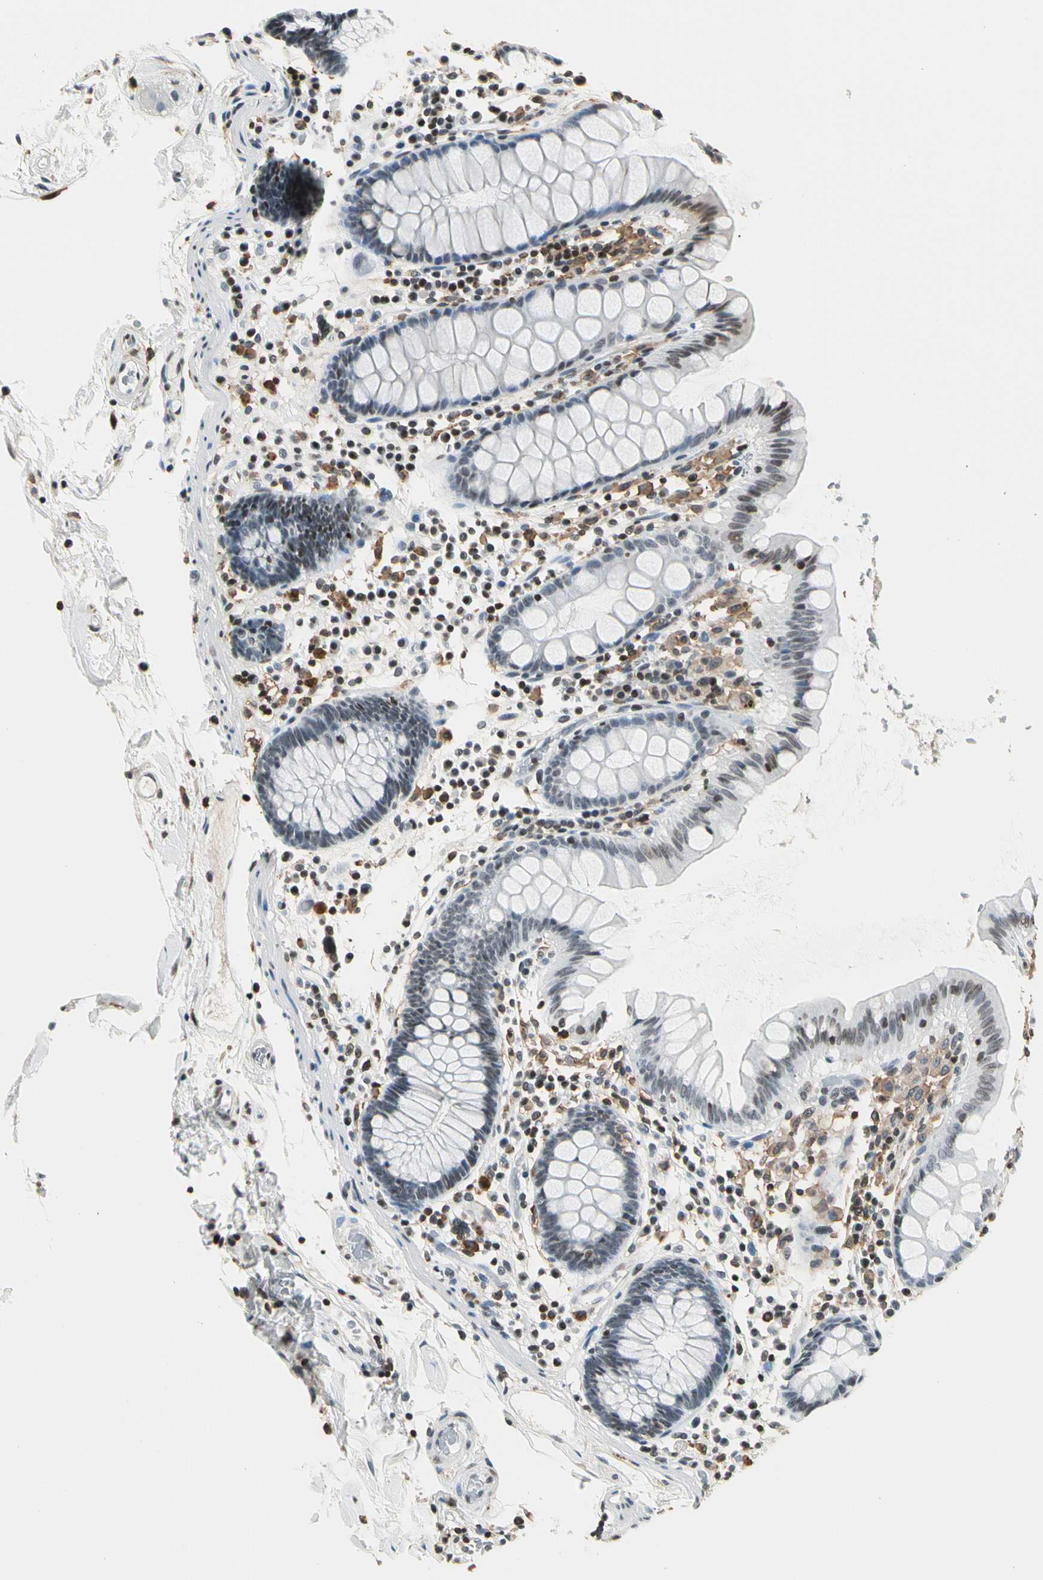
{"staining": {"intensity": "weak", "quantity": "25%-75%", "location": "nuclear"}, "tissue": "colon", "cell_type": "Endothelial cells", "image_type": "normal", "snomed": [{"axis": "morphology", "description": "Normal tissue, NOS"}, {"axis": "topography", "description": "Colon"}], "caption": "Immunohistochemical staining of normal human colon exhibits low levels of weak nuclear staining in approximately 25%-75% of endothelial cells.", "gene": "FER", "patient": {"sex": "female", "age": 78}}